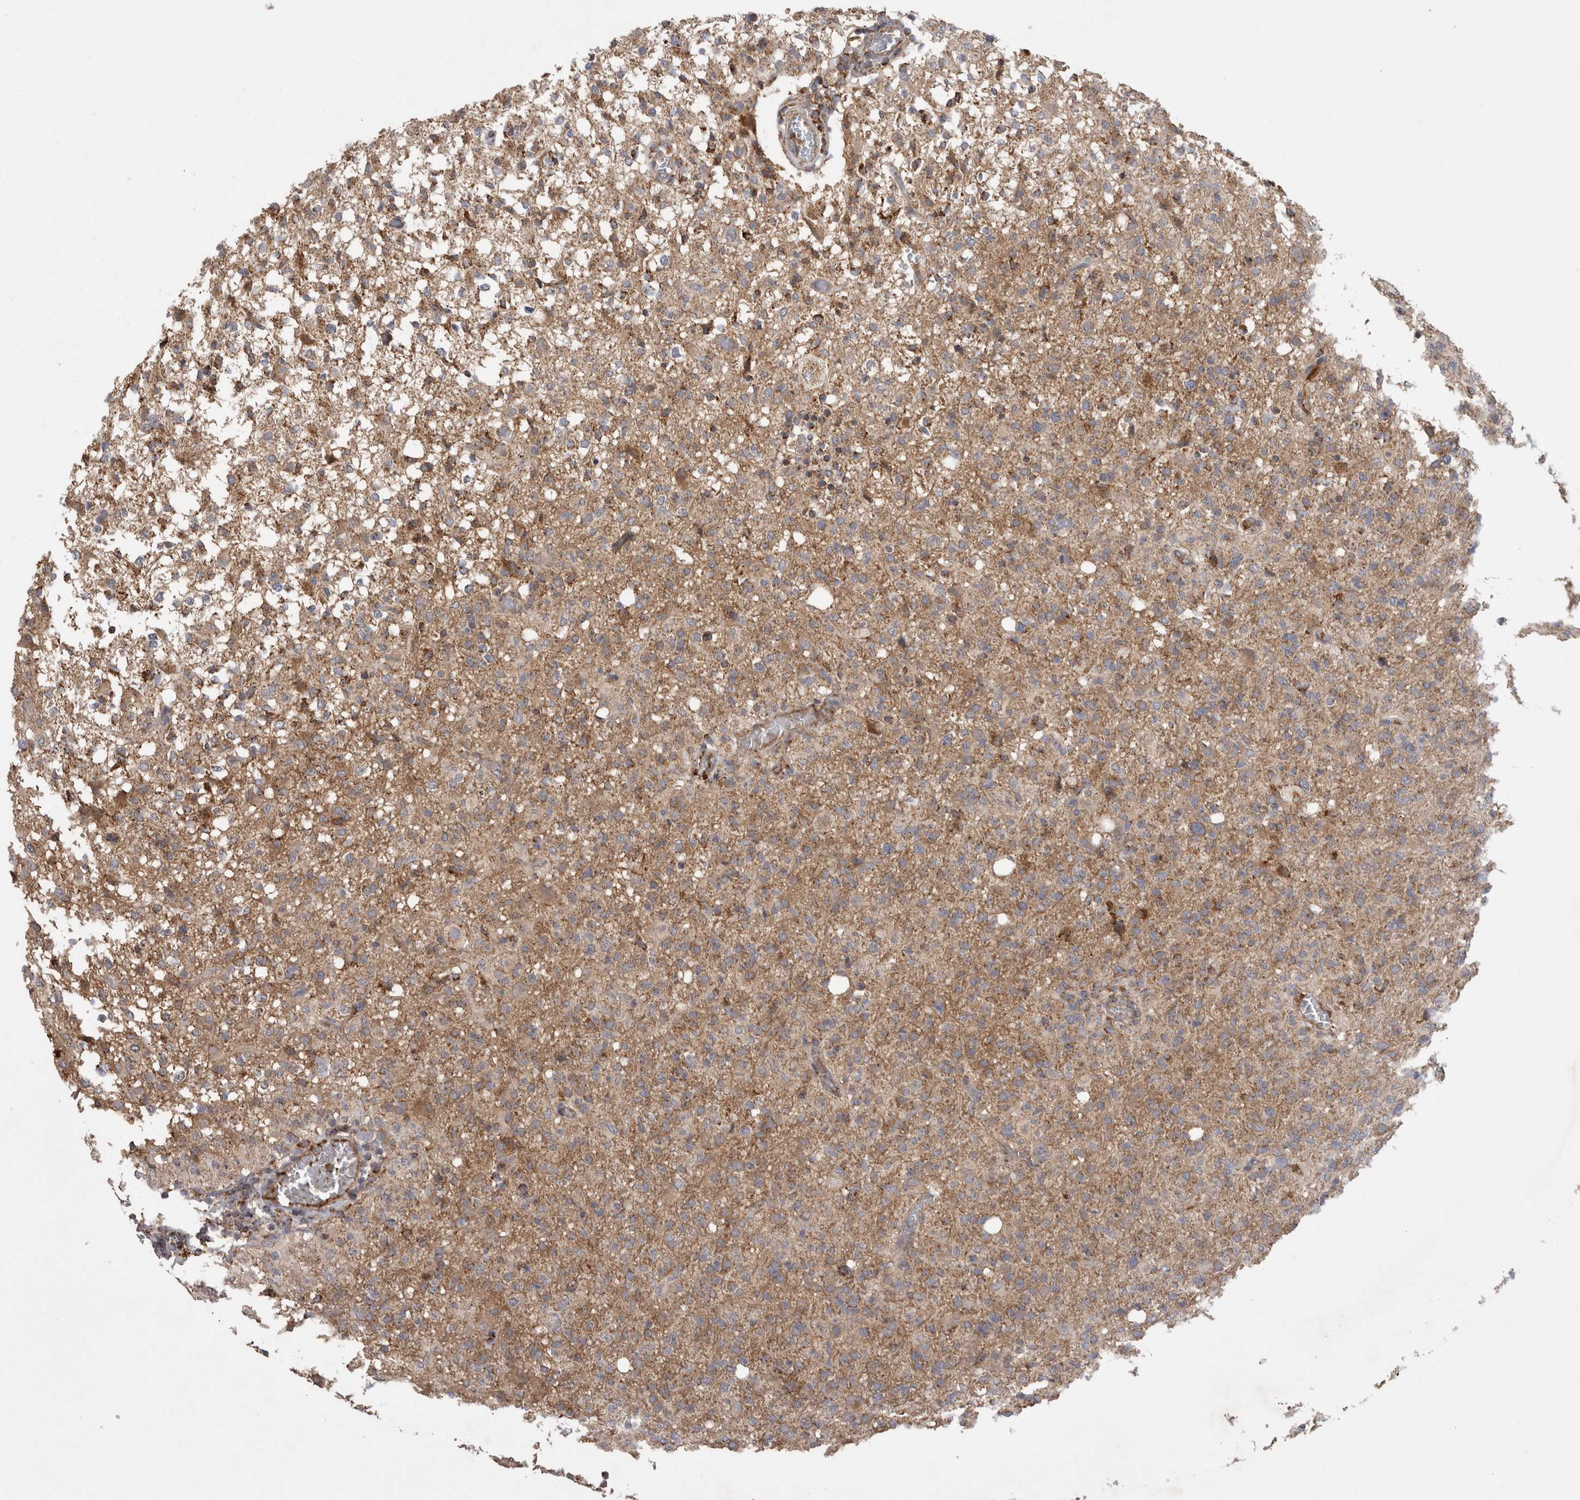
{"staining": {"intensity": "moderate", "quantity": ">75%", "location": "cytoplasmic/membranous"}, "tissue": "glioma", "cell_type": "Tumor cells", "image_type": "cancer", "snomed": [{"axis": "morphology", "description": "Glioma, malignant, High grade"}, {"axis": "topography", "description": "Brain"}], "caption": "Human glioma stained with a protein marker demonstrates moderate staining in tumor cells.", "gene": "DARS2", "patient": {"sex": "female", "age": 57}}